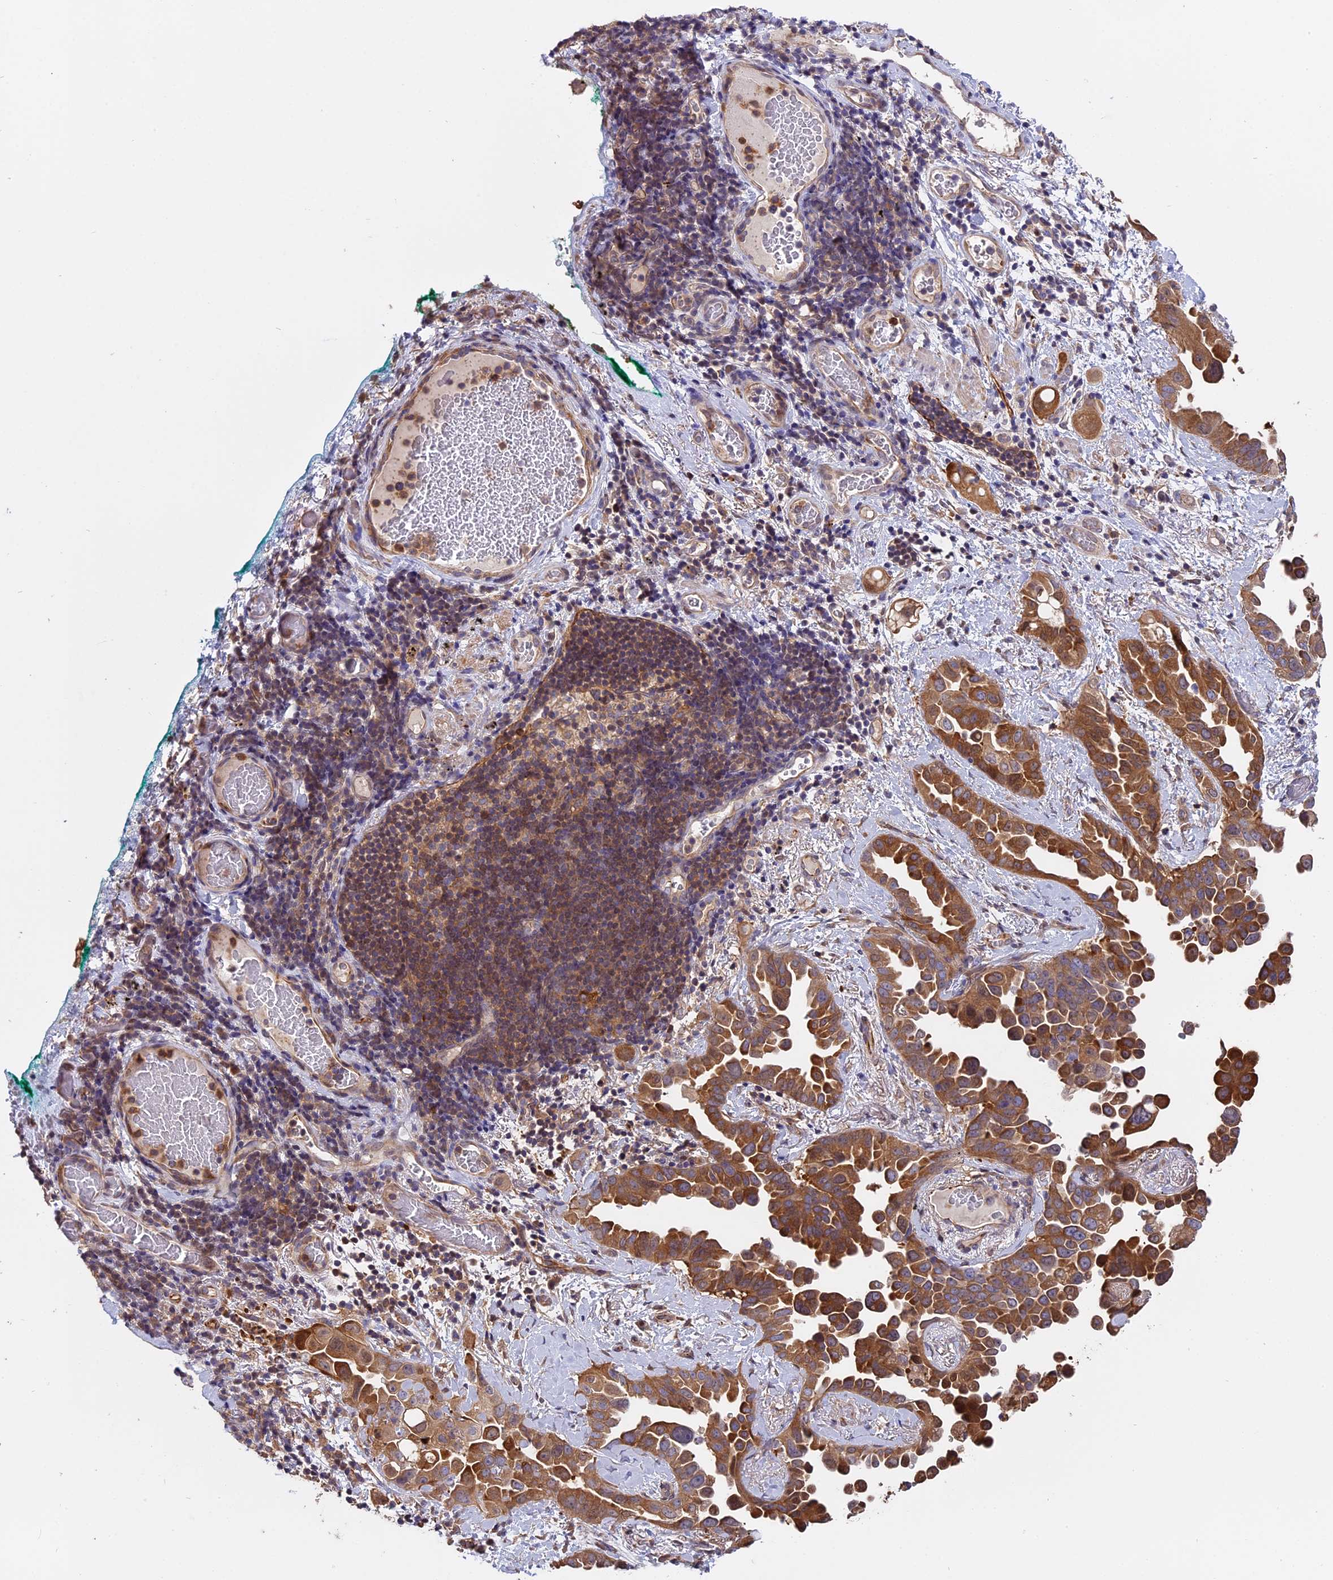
{"staining": {"intensity": "moderate", "quantity": ">75%", "location": "cytoplasmic/membranous"}, "tissue": "lung cancer", "cell_type": "Tumor cells", "image_type": "cancer", "snomed": [{"axis": "morphology", "description": "Adenocarcinoma, NOS"}, {"axis": "topography", "description": "Lung"}], "caption": "Tumor cells exhibit medium levels of moderate cytoplasmic/membranous expression in about >75% of cells in human lung adenocarcinoma.", "gene": "FAM118B", "patient": {"sex": "female", "age": 67}}